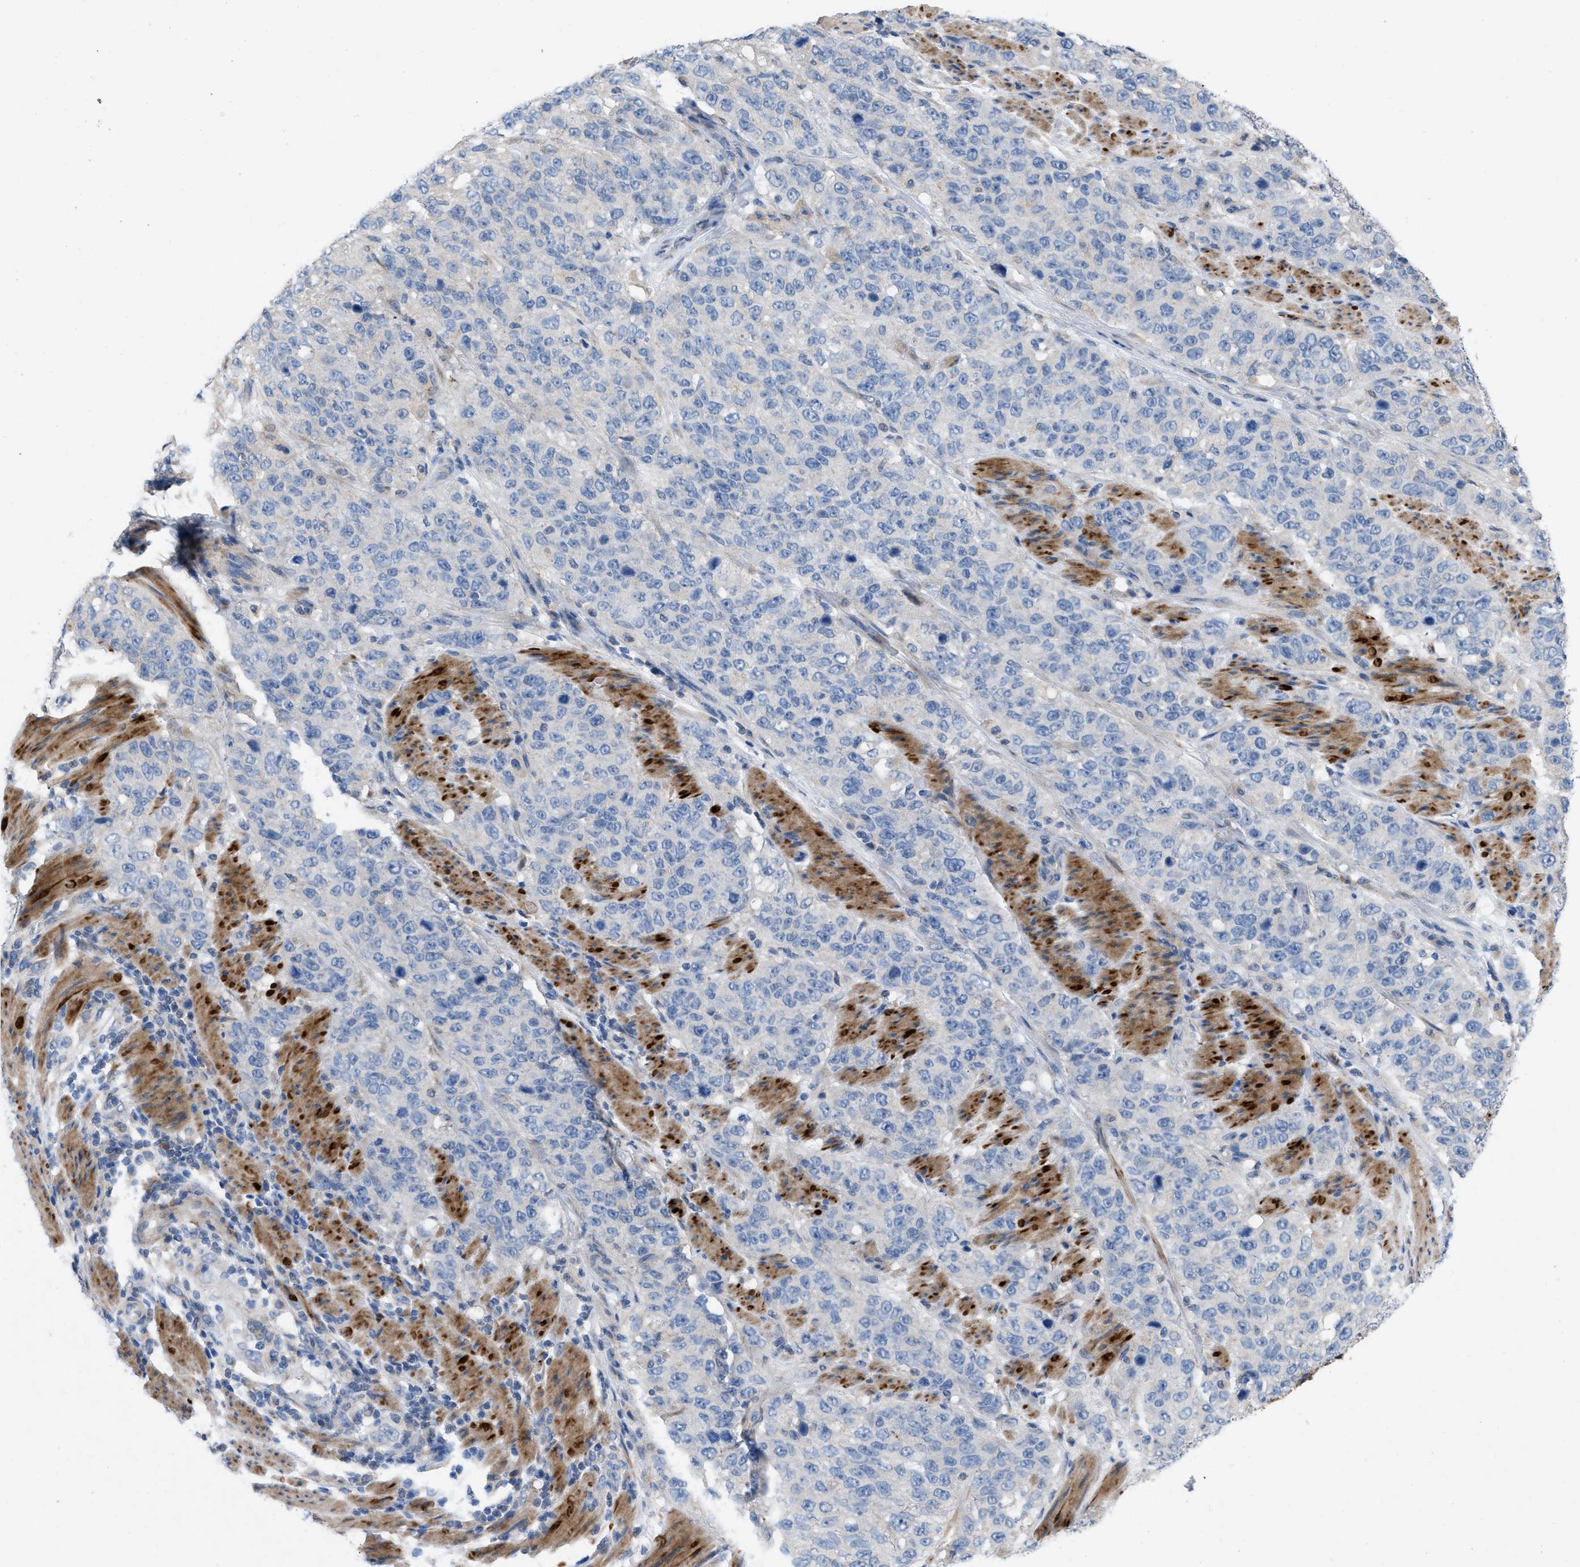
{"staining": {"intensity": "negative", "quantity": "none", "location": "none"}, "tissue": "stomach cancer", "cell_type": "Tumor cells", "image_type": "cancer", "snomed": [{"axis": "morphology", "description": "Adenocarcinoma, NOS"}, {"axis": "topography", "description": "Stomach"}], "caption": "Tumor cells show no significant protein staining in stomach cancer (adenocarcinoma).", "gene": "PLPPR5", "patient": {"sex": "male", "age": 48}}